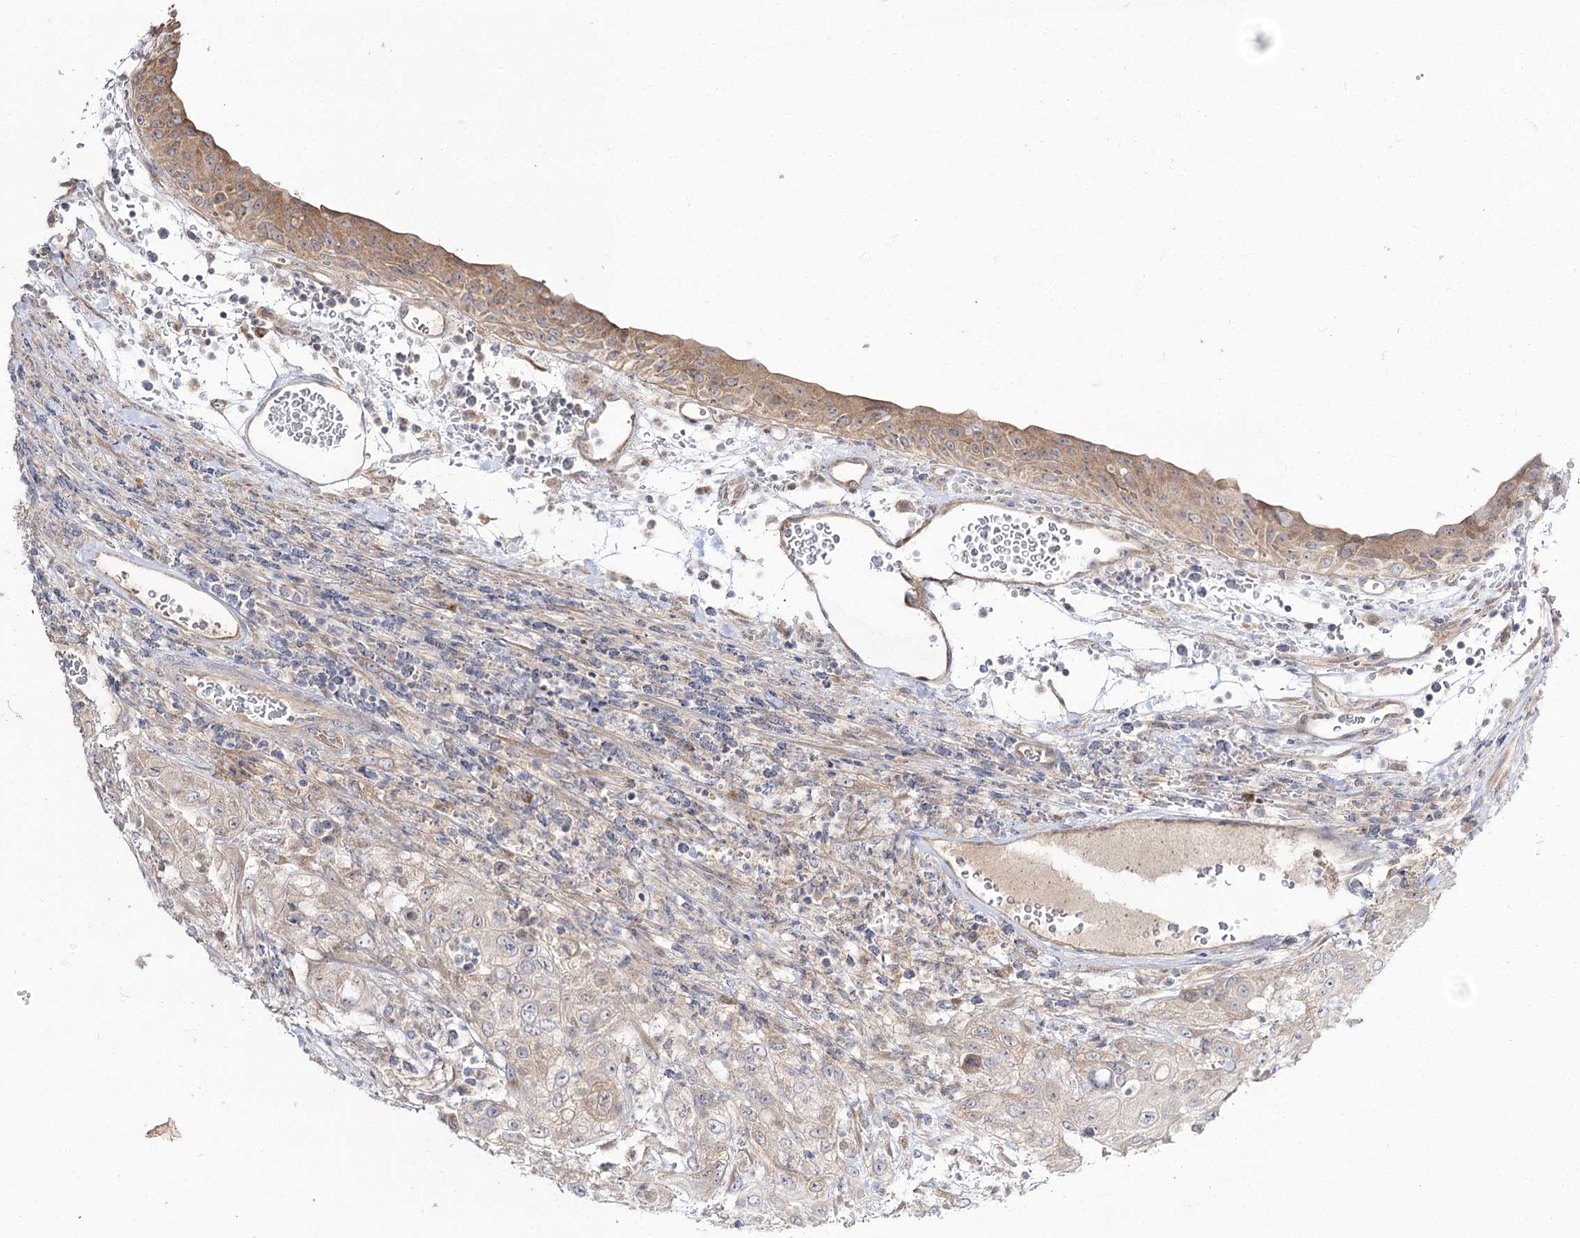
{"staining": {"intensity": "negative", "quantity": "none", "location": "none"}, "tissue": "urothelial cancer", "cell_type": "Tumor cells", "image_type": "cancer", "snomed": [{"axis": "morphology", "description": "Urothelial carcinoma, High grade"}, {"axis": "topography", "description": "Urinary bladder"}], "caption": "Immunohistochemistry (IHC) of human high-grade urothelial carcinoma demonstrates no positivity in tumor cells.", "gene": "C11orf80", "patient": {"sex": "female", "age": 79}}